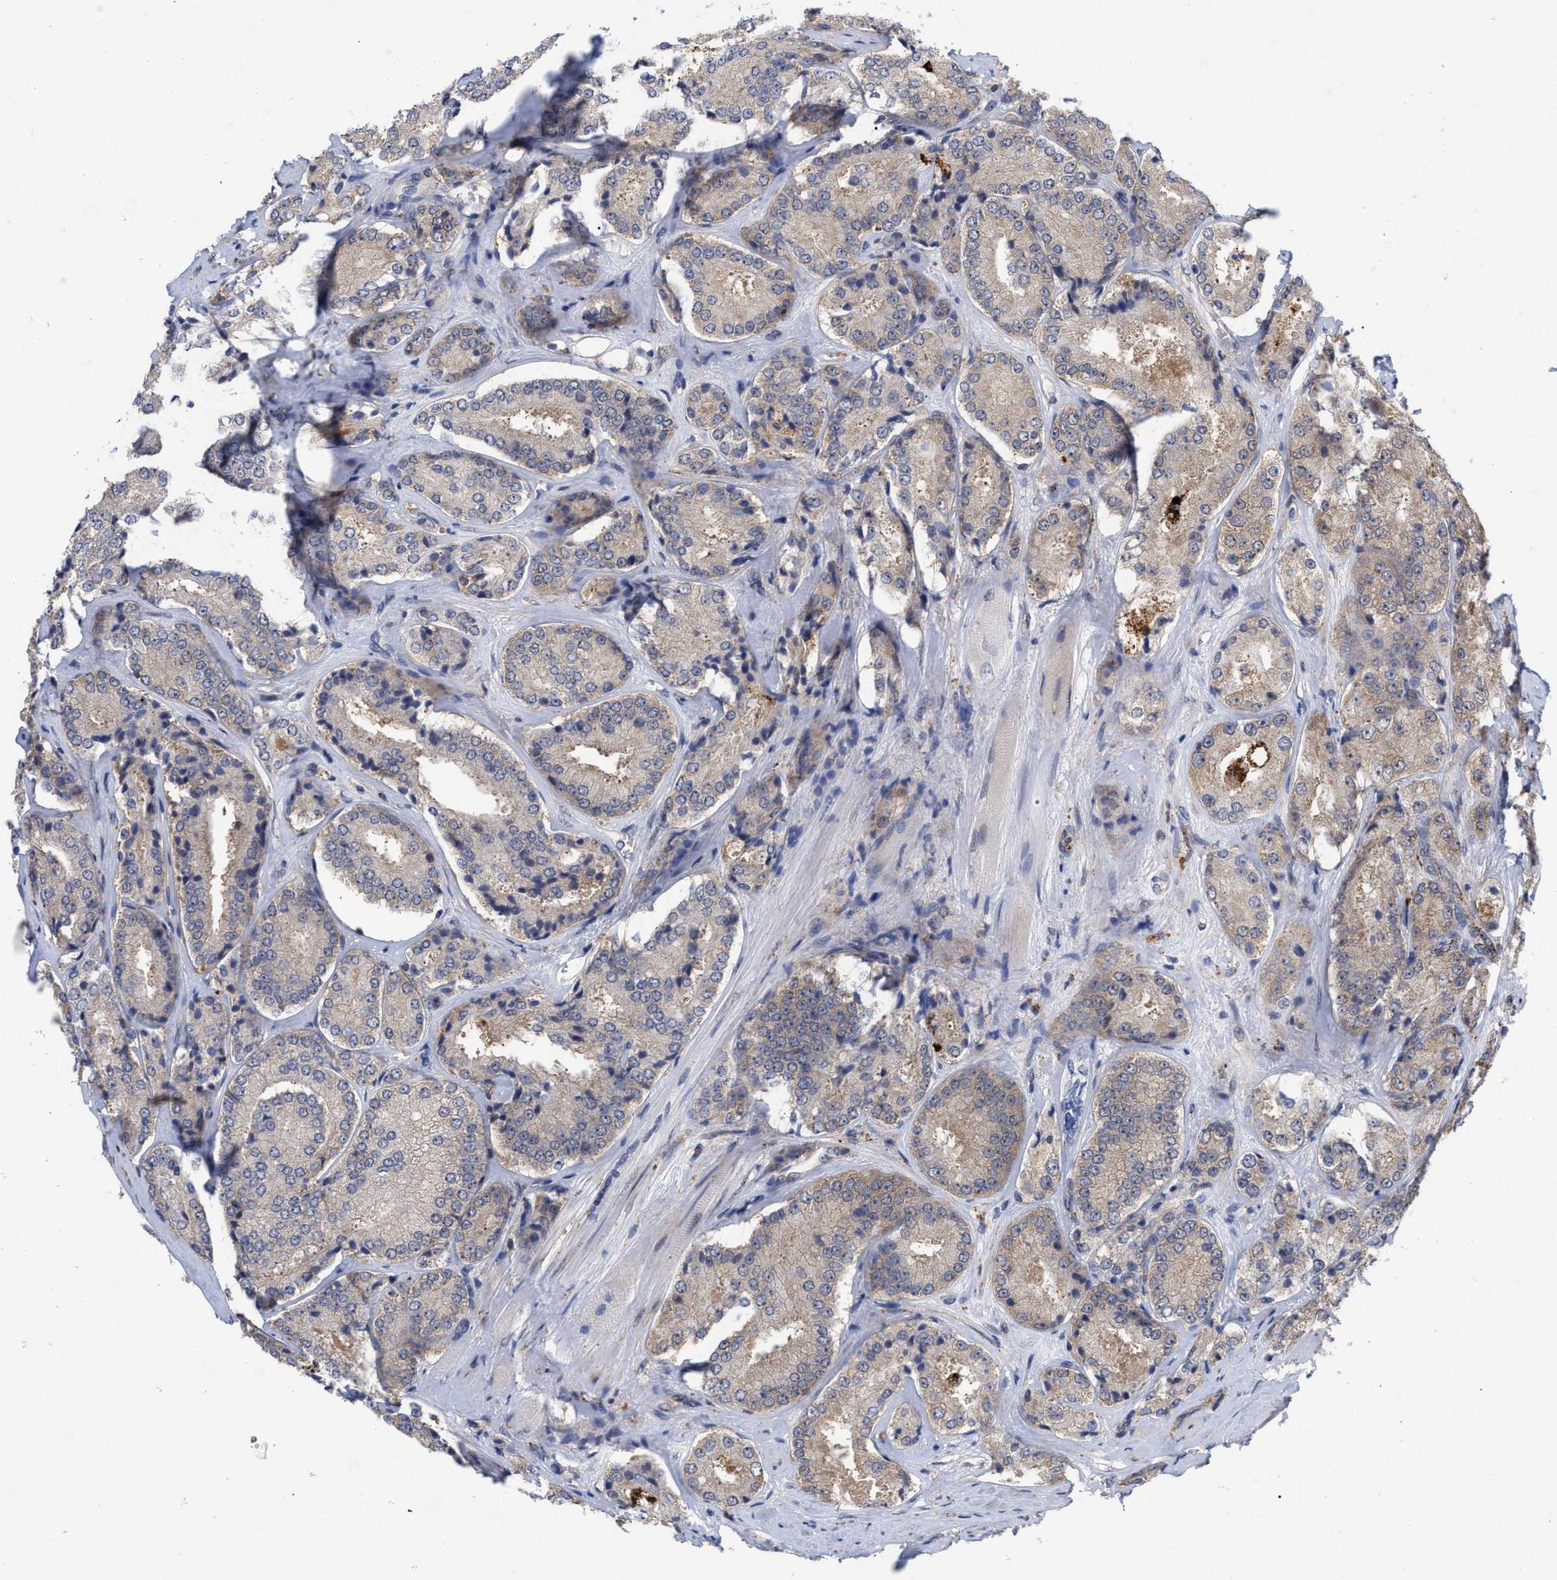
{"staining": {"intensity": "weak", "quantity": "25%-75%", "location": "cytoplasmic/membranous"}, "tissue": "prostate cancer", "cell_type": "Tumor cells", "image_type": "cancer", "snomed": [{"axis": "morphology", "description": "Adenocarcinoma, High grade"}, {"axis": "topography", "description": "Prostate"}], "caption": "High-grade adenocarcinoma (prostate) was stained to show a protein in brown. There is low levels of weak cytoplasmic/membranous expression in about 25%-75% of tumor cells.", "gene": "UPF1", "patient": {"sex": "male", "age": 65}}